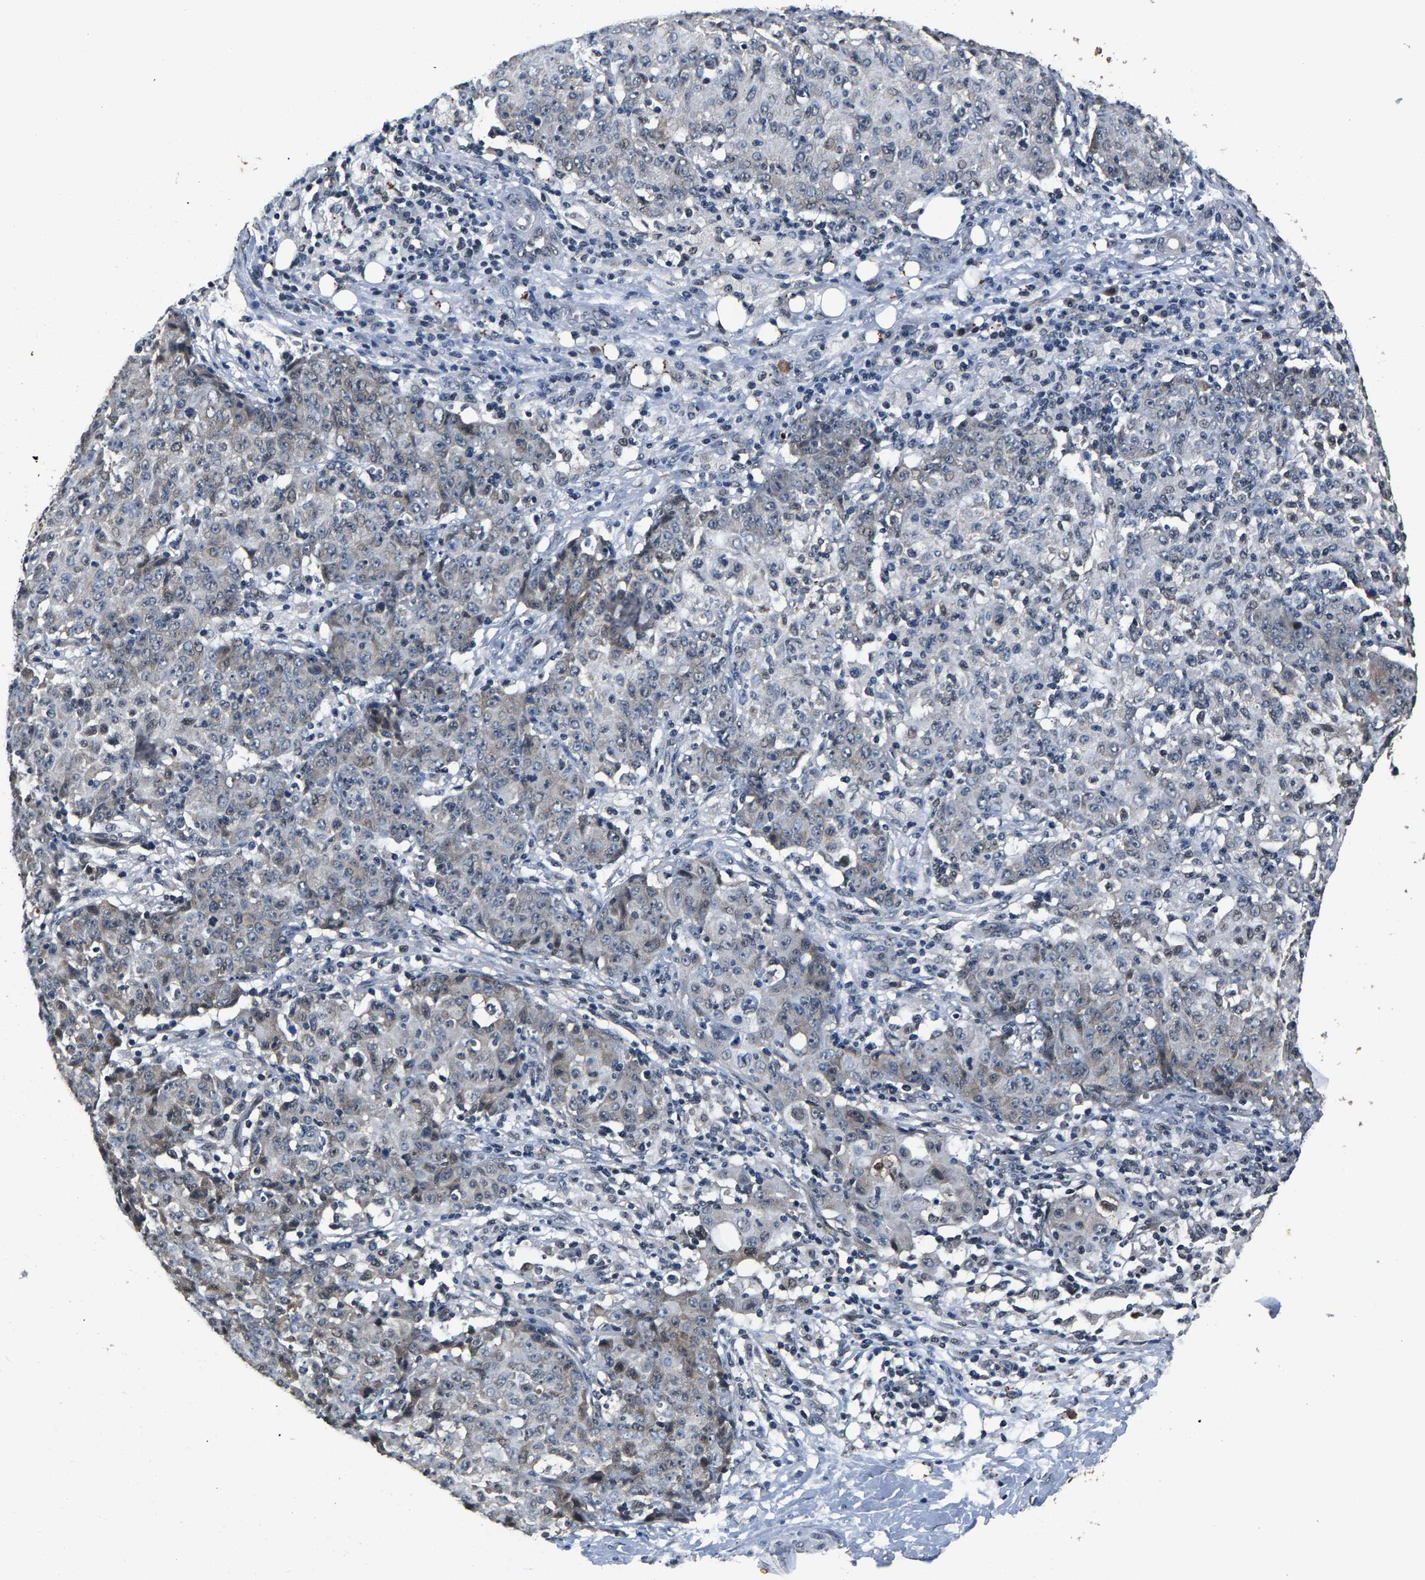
{"staining": {"intensity": "weak", "quantity": "<25%", "location": "nuclear"}, "tissue": "ovarian cancer", "cell_type": "Tumor cells", "image_type": "cancer", "snomed": [{"axis": "morphology", "description": "Carcinoma, endometroid"}, {"axis": "topography", "description": "Ovary"}], "caption": "A histopathology image of human ovarian endometroid carcinoma is negative for staining in tumor cells. (Stains: DAB IHC with hematoxylin counter stain, Microscopy: brightfield microscopy at high magnification).", "gene": "RBM33", "patient": {"sex": "female", "age": 42}}